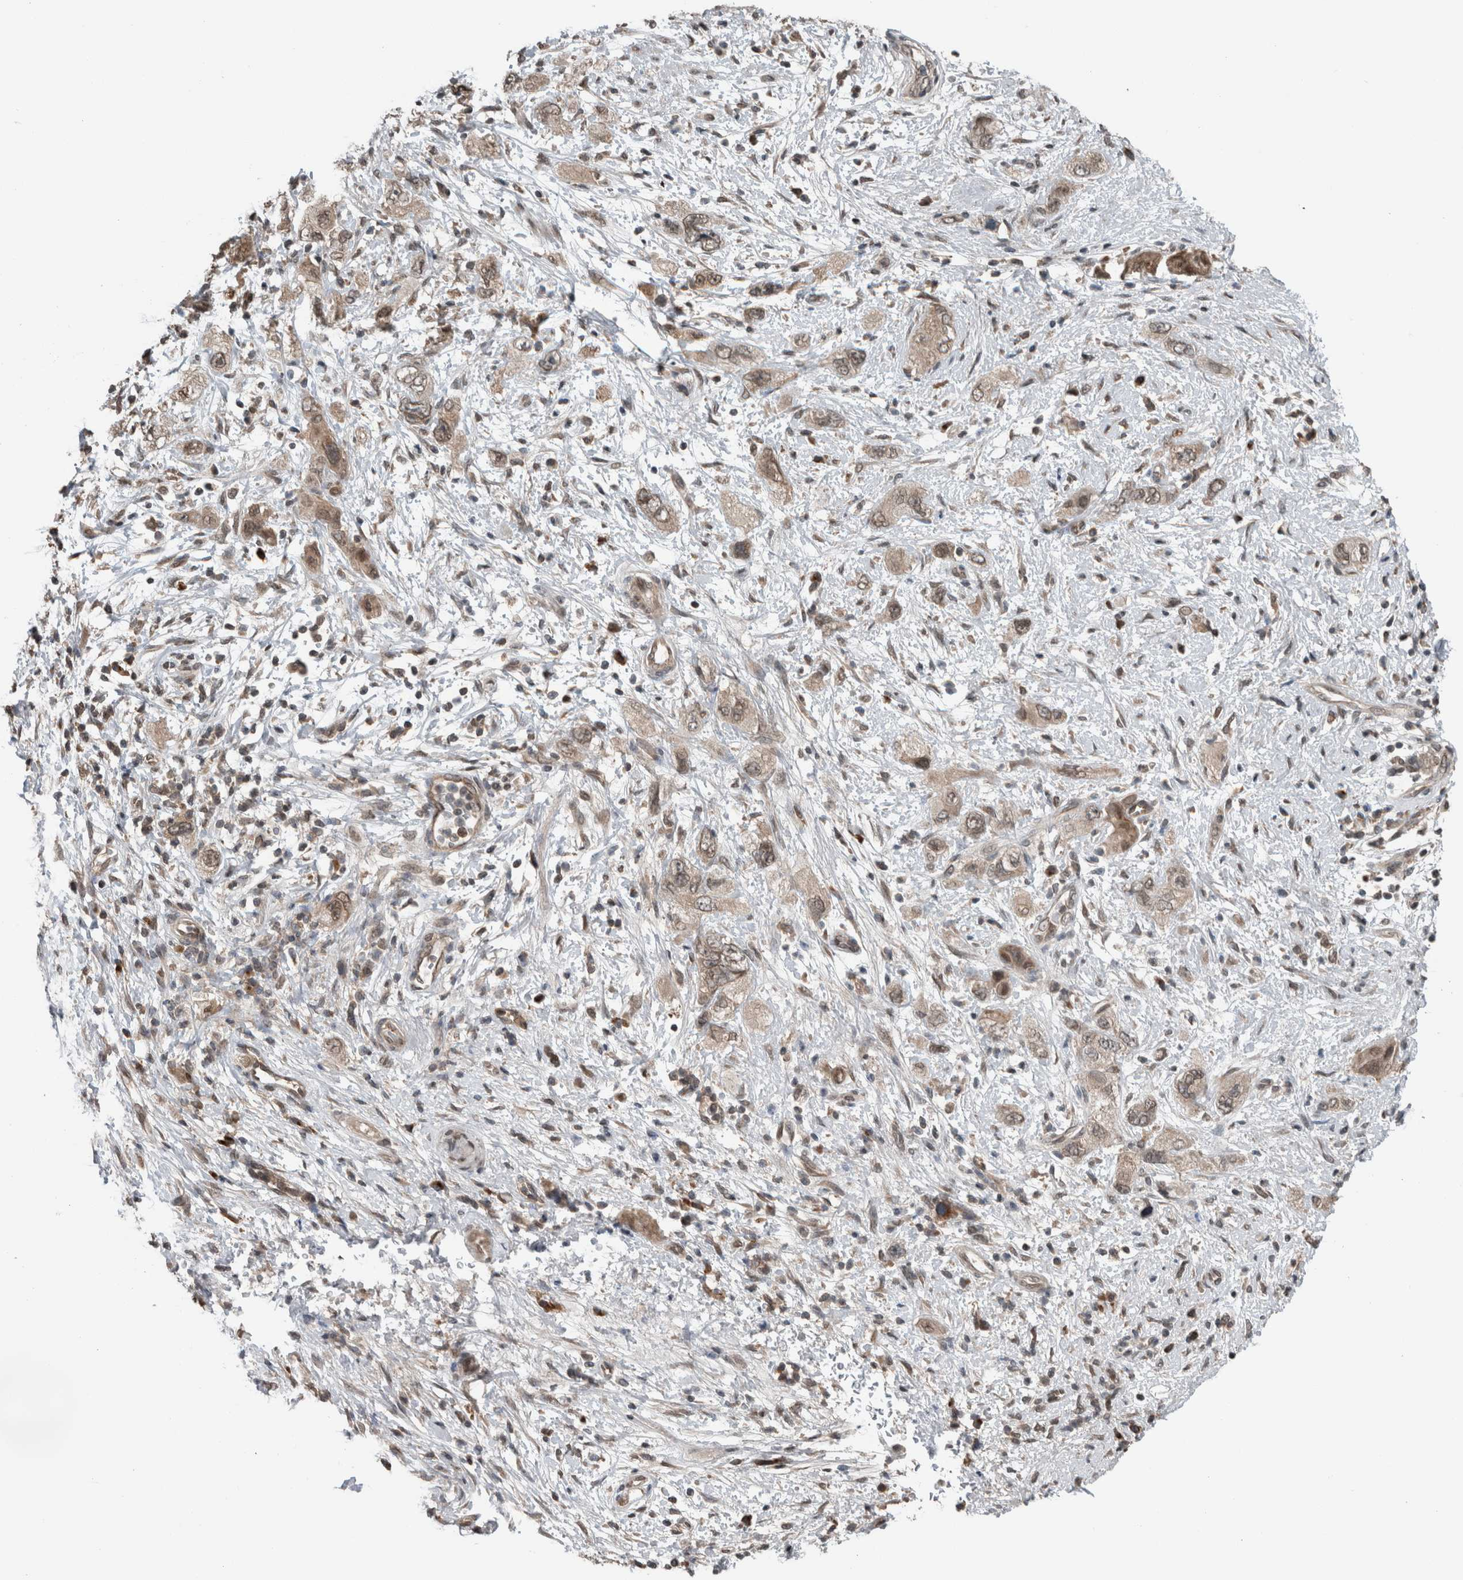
{"staining": {"intensity": "weak", "quantity": ">75%", "location": "cytoplasmic/membranous,nuclear"}, "tissue": "pancreatic cancer", "cell_type": "Tumor cells", "image_type": "cancer", "snomed": [{"axis": "morphology", "description": "Adenocarcinoma, NOS"}, {"axis": "topography", "description": "Pancreas"}], "caption": "Immunohistochemical staining of pancreatic cancer (adenocarcinoma) shows low levels of weak cytoplasmic/membranous and nuclear protein expression in approximately >75% of tumor cells.", "gene": "SPAG7", "patient": {"sex": "female", "age": 73}}